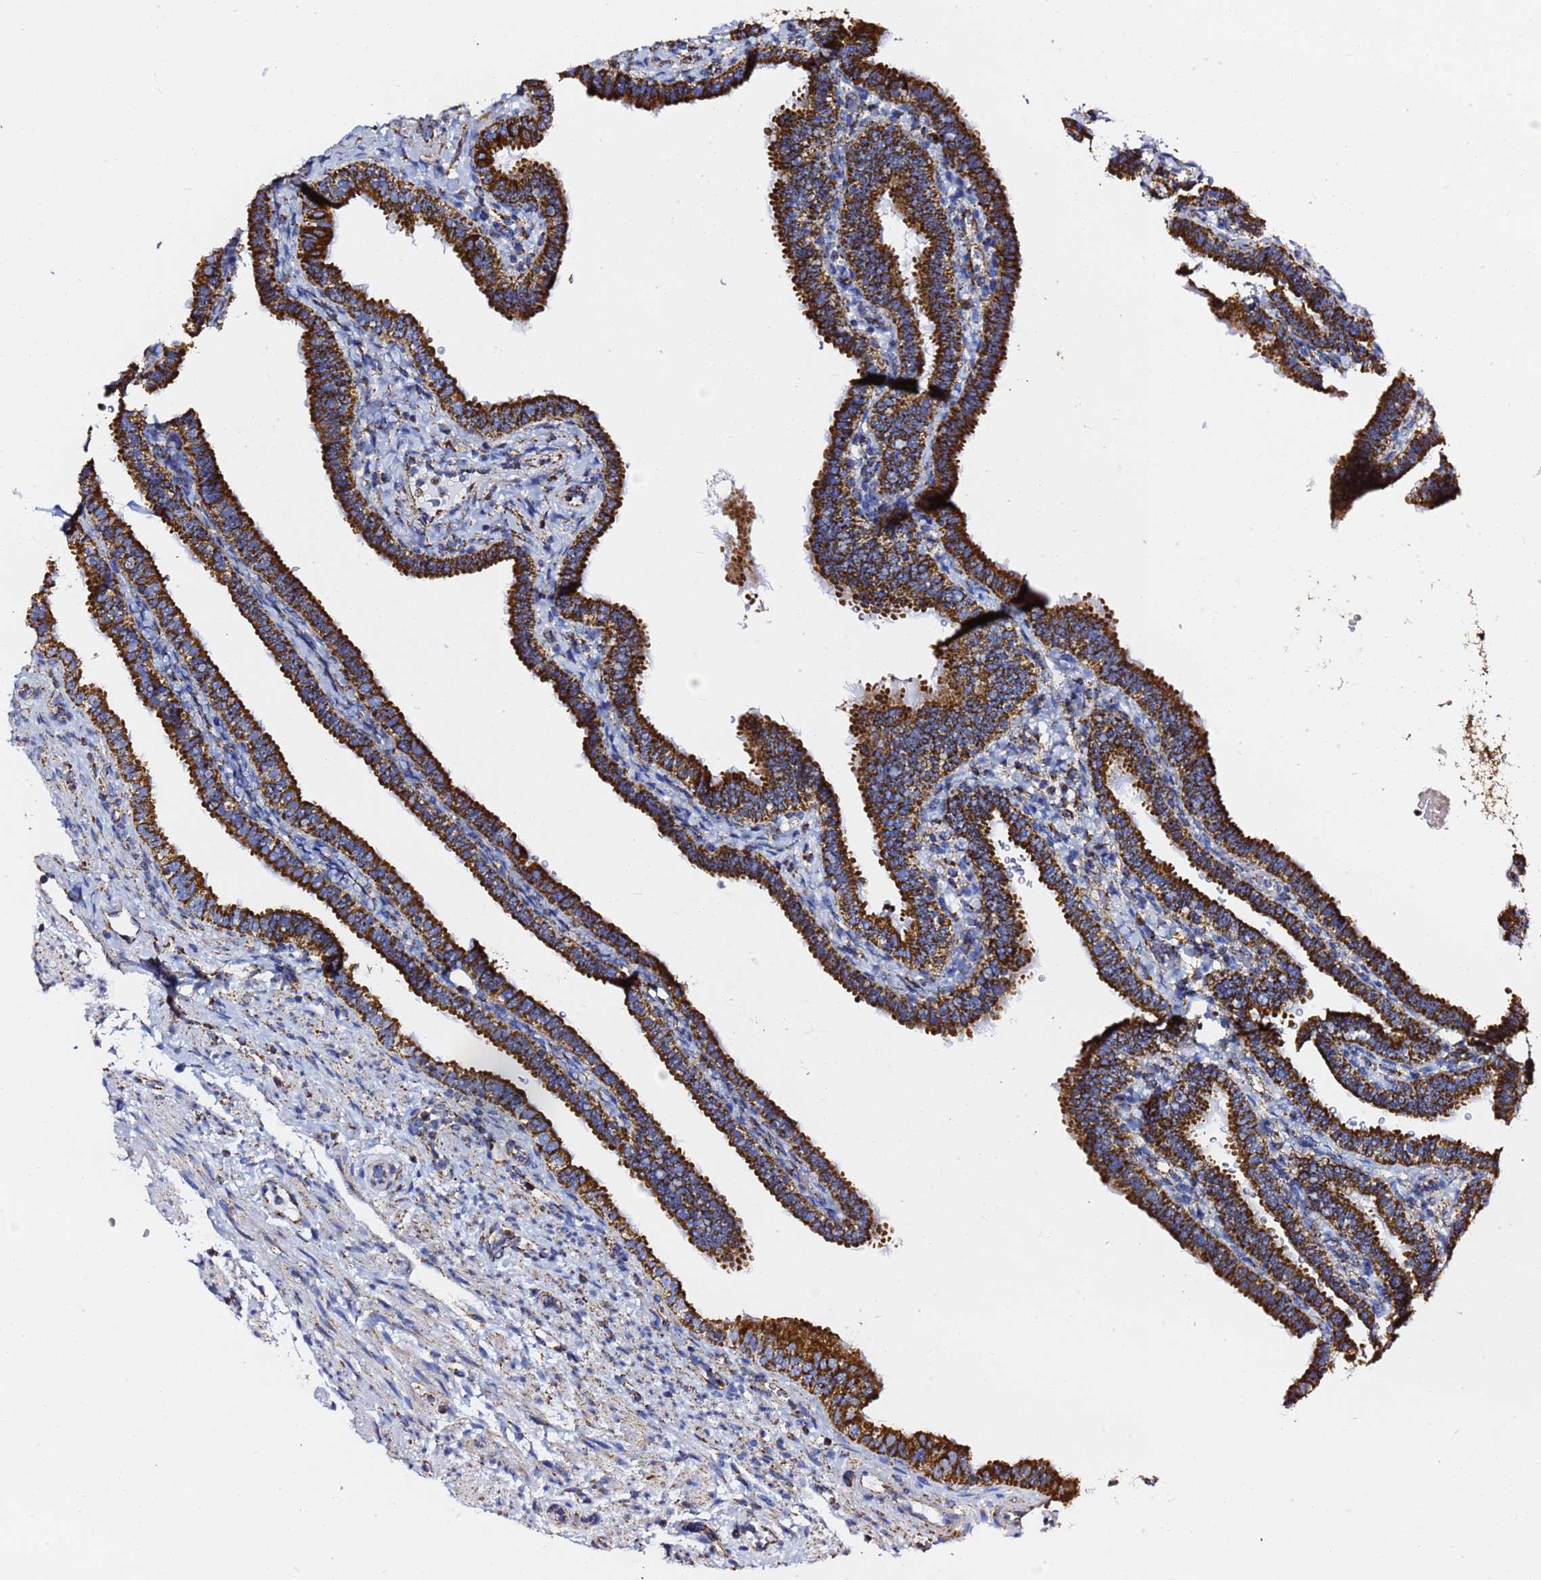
{"staining": {"intensity": "strong", "quantity": ">75%", "location": "cytoplasmic/membranous"}, "tissue": "fallopian tube", "cell_type": "Glandular cells", "image_type": "normal", "snomed": [{"axis": "morphology", "description": "Normal tissue, NOS"}, {"axis": "topography", "description": "Fallopian tube"}], "caption": "Protein staining demonstrates strong cytoplasmic/membranous positivity in approximately >75% of glandular cells in benign fallopian tube. (IHC, brightfield microscopy, high magnification).", "gene": "PHB2", "patient": {"sex": "female", "age": 41}}